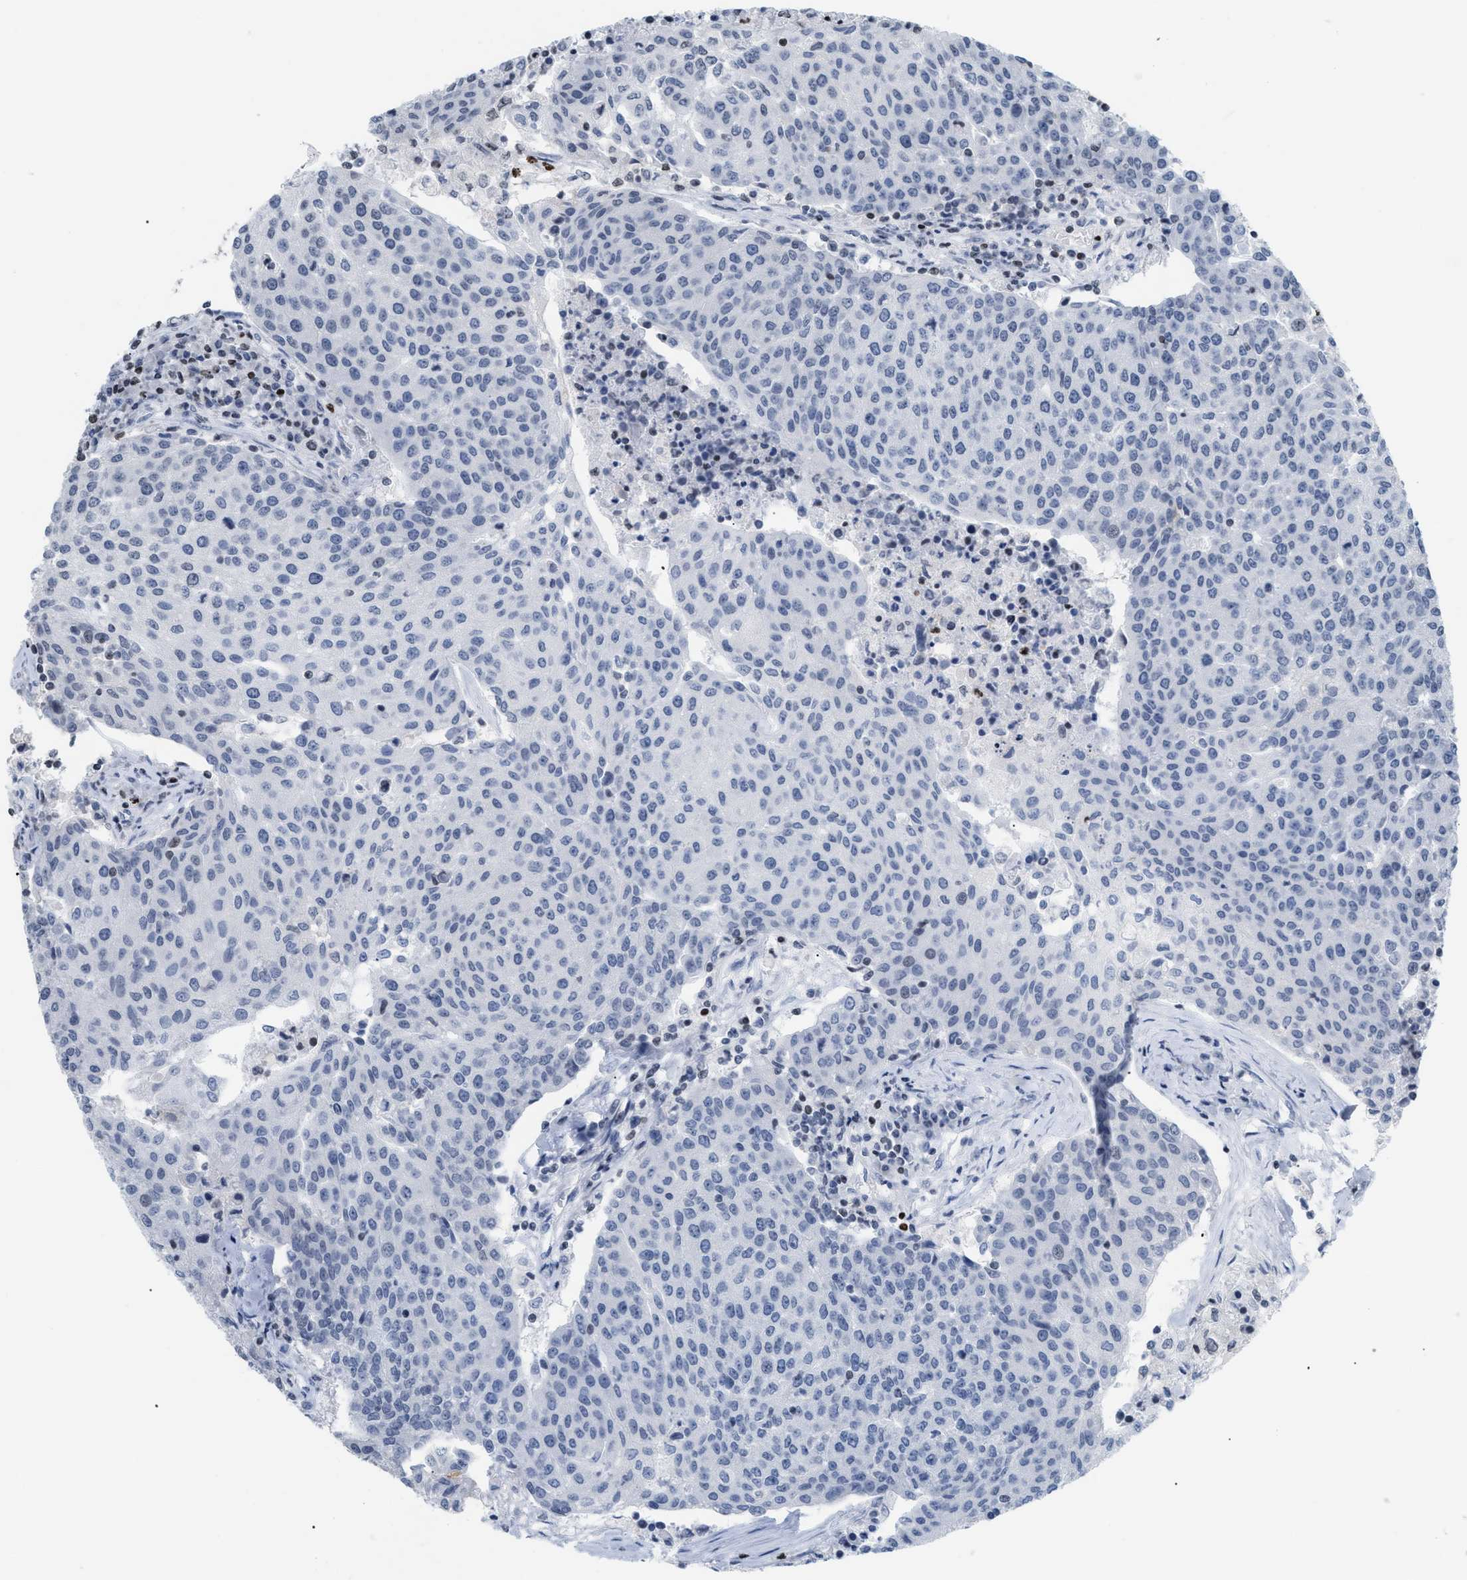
{"staining": {"intensity": "negative", "quantity": "none", "location": "none"}, "tissue": "urothelial cancer", "cell_type": "Tumor cells", "image_type": "cancer", "snomed": [{"axis": "morphology", "description": "Urothelial carcinoma, High grade"}, {"axis": "topography", "description": "Urinary bladder"}], "caption": "A high-resolution photomicrograph shows IHC staining of urothelial cancer, which demonstrates no significant expression in tumor cells. (DAB IHC visualized using brightfield microscopy, high magnification).", "gene": "HMGN2", "patient": {"sex": "female", "age": 85}}